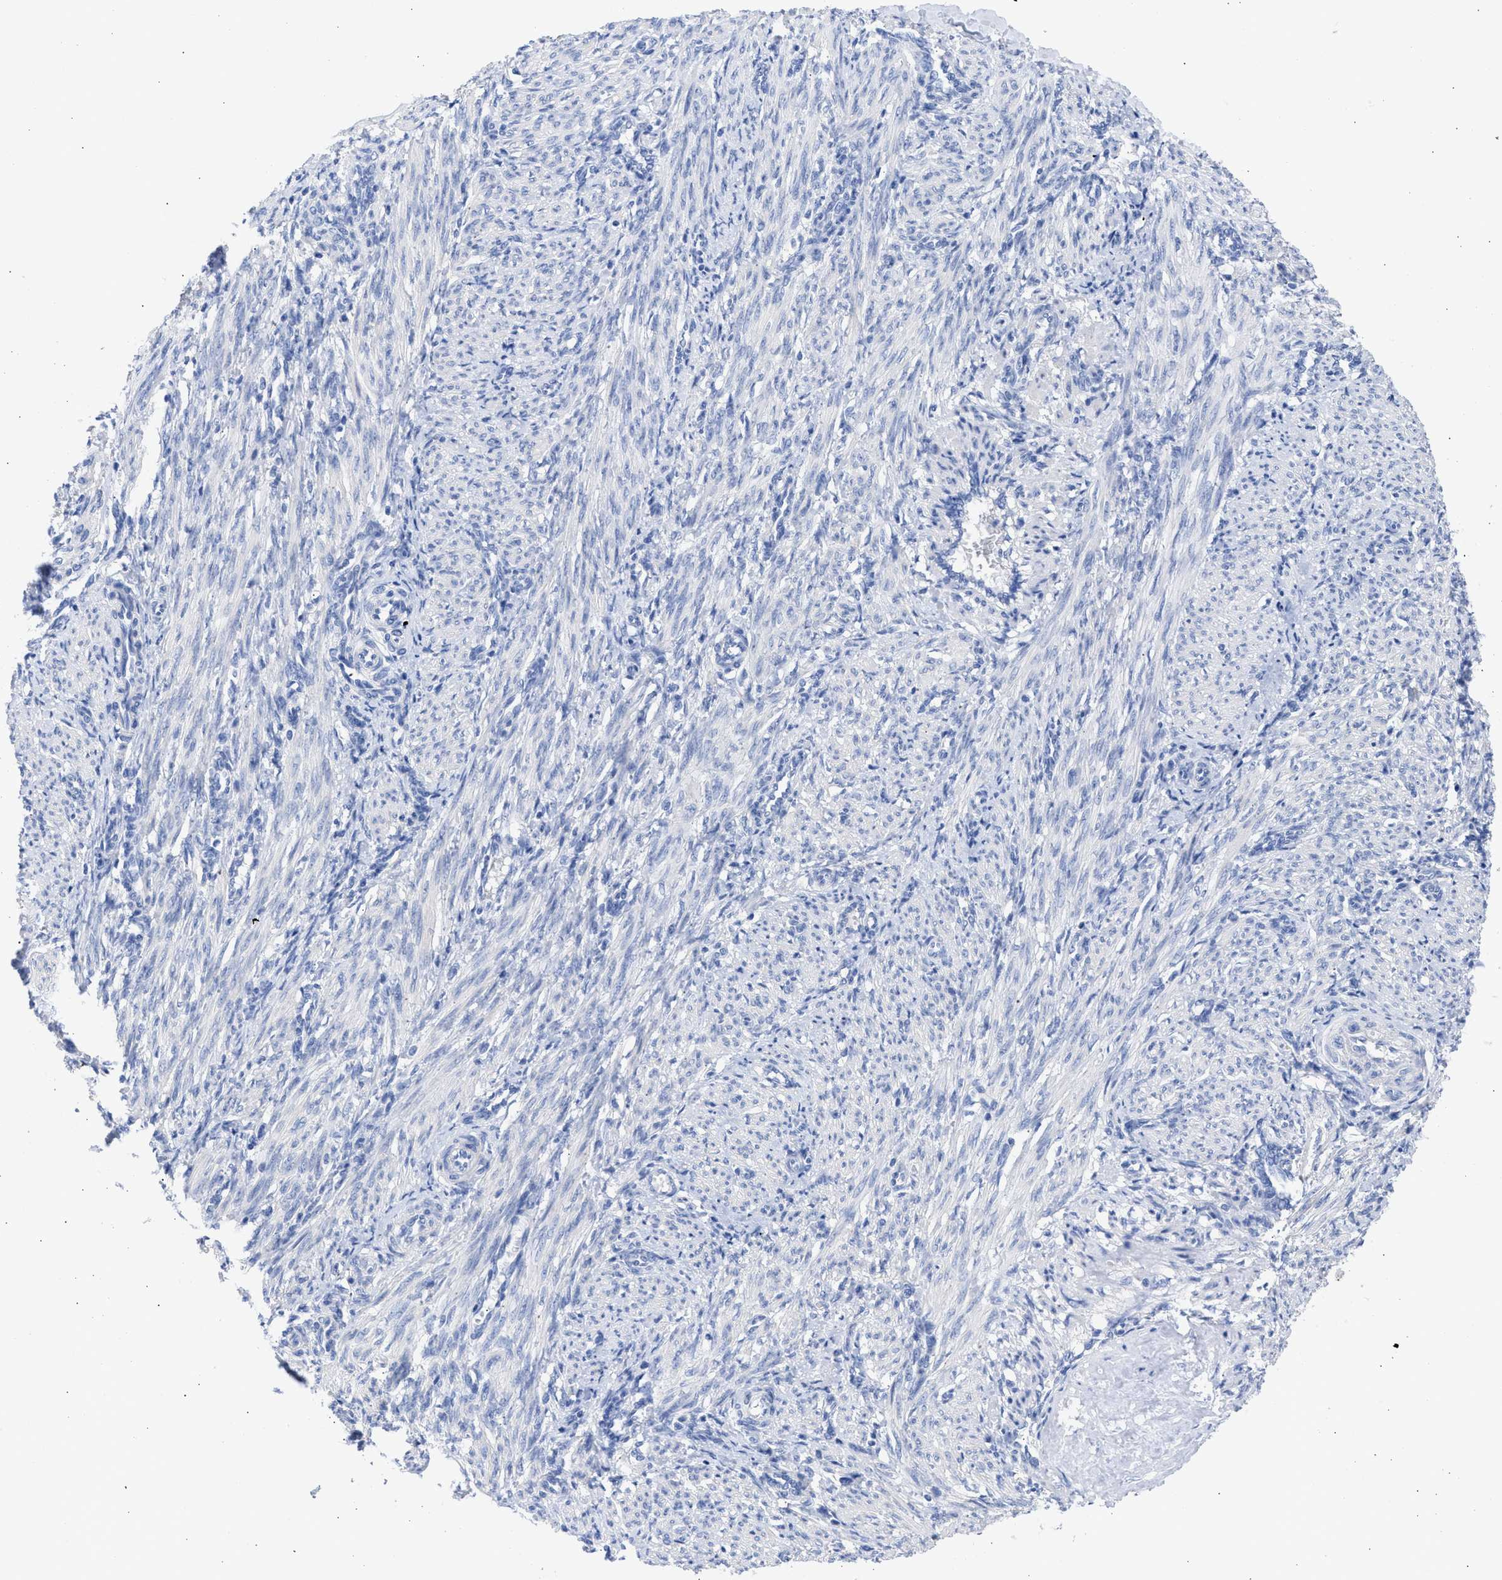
{"staining": {"intensity": "negative", "quantity": "none", "location": "none"}, "tissue": "smooth muscle", "cell_type": "Smooth muscle cells", "image_type": "normal", "snomed": [{"axis": "morphology", "description": "Normal tissue, NOS"}, {"axis": "topography", "description": "Endometrium"}], "caption": "The IHC photomicrograph has no significant staining in smooth muscle cells of smooth muscle.", "gene": "RSPH1", "patient": {"sex": "female", "age": 33}}